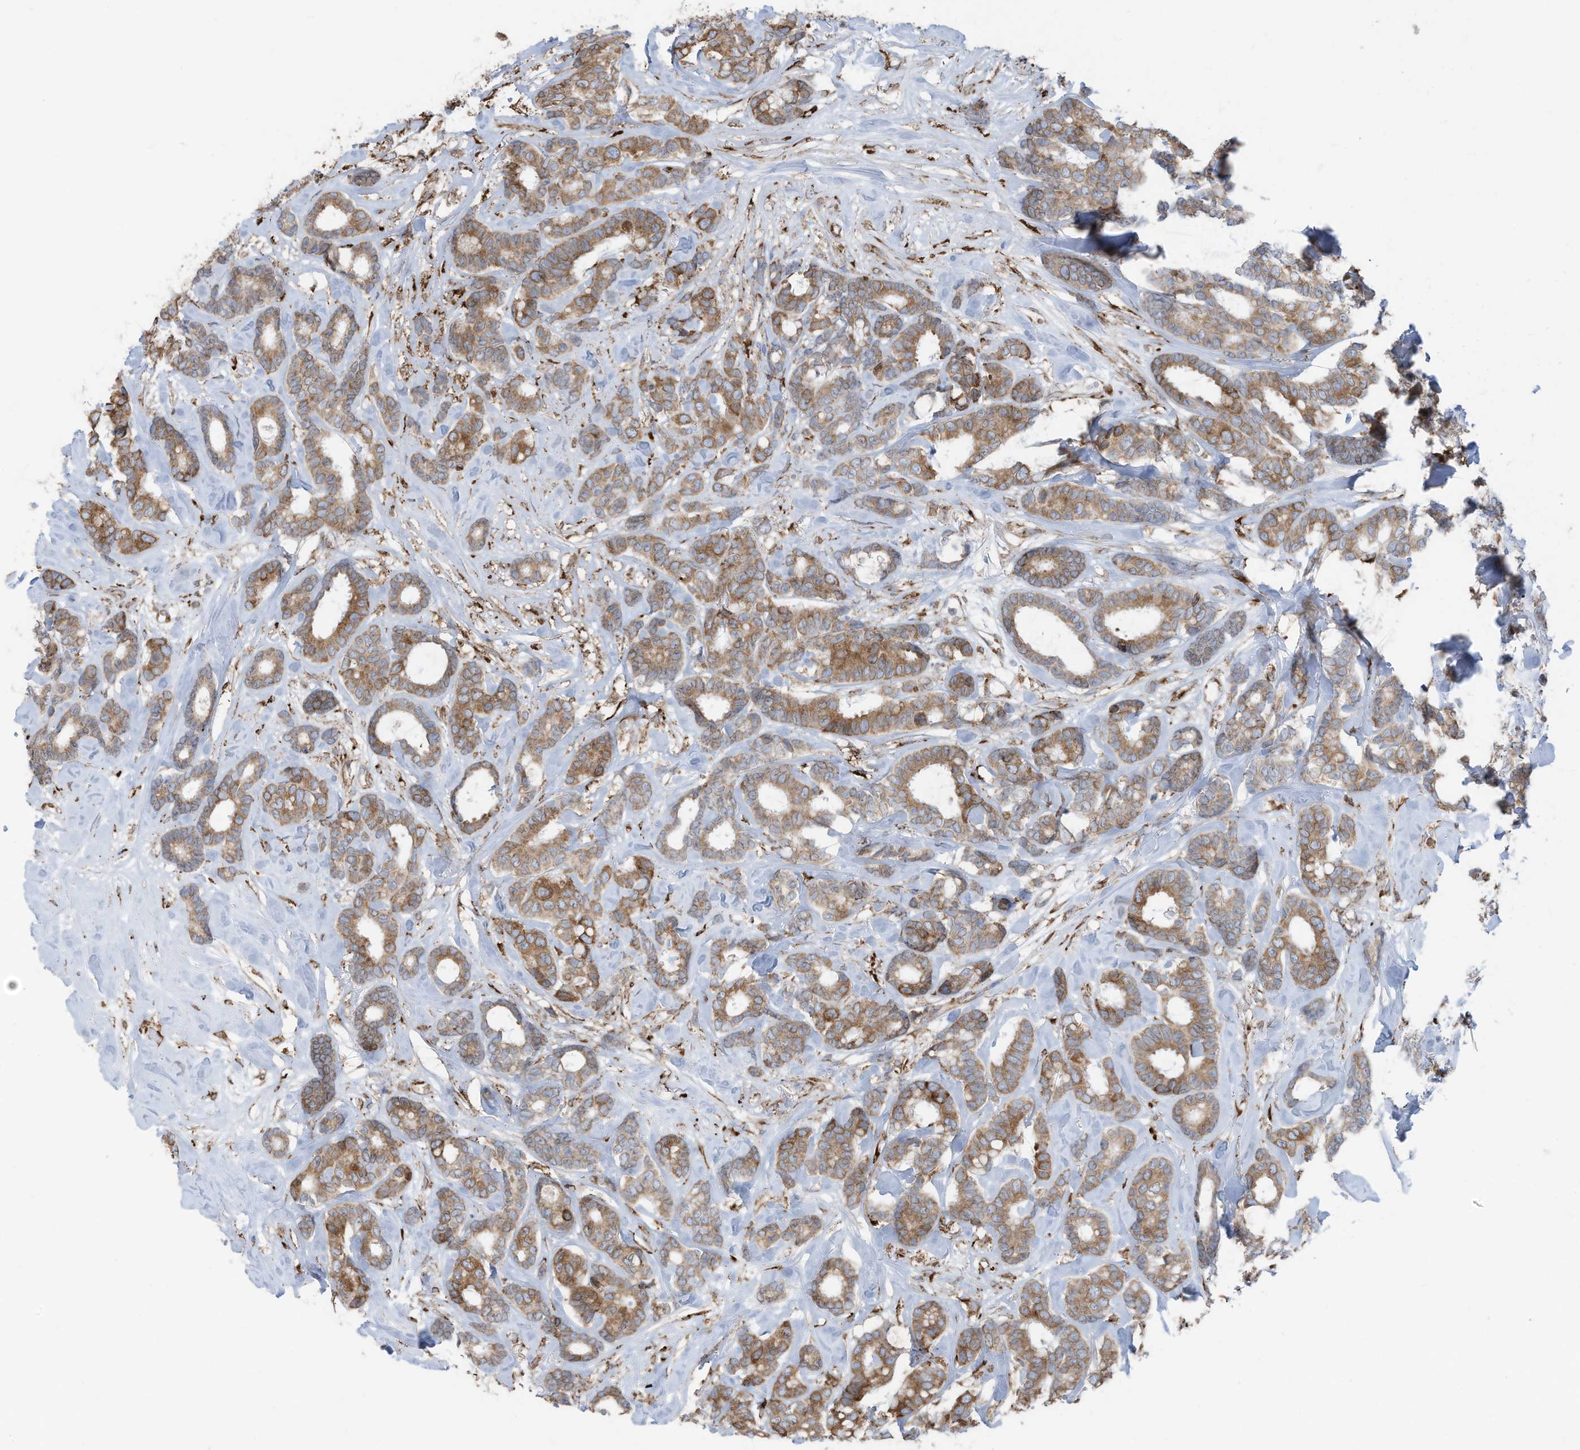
{"staining": {"intensity": "moderate", "quantity": ">75%", "location": "cytoplasmic/membranous"}, "tissue": "breast cancer", "cell_type": "Tumor cells", "image_type": "cancer", "snomed": [{"axis": "morphology", "description": "Duct carcinoma"}, {"axis": "topography", "description": "Breast"}], "caption": "Invasive ductal carcinoma (breast) stained with DAB immunohistochemistry shows medium levels of moderate cytoplasmic/membranous positivity in approximately >75% of tumor cells. The protein of interest is stained brown, and the nuclei are stained in blue (DAB IHC with brightfield microscopy, high magnification).", "gene": "ZNF354C", "patient": {"sex": "female", "age": 87}}